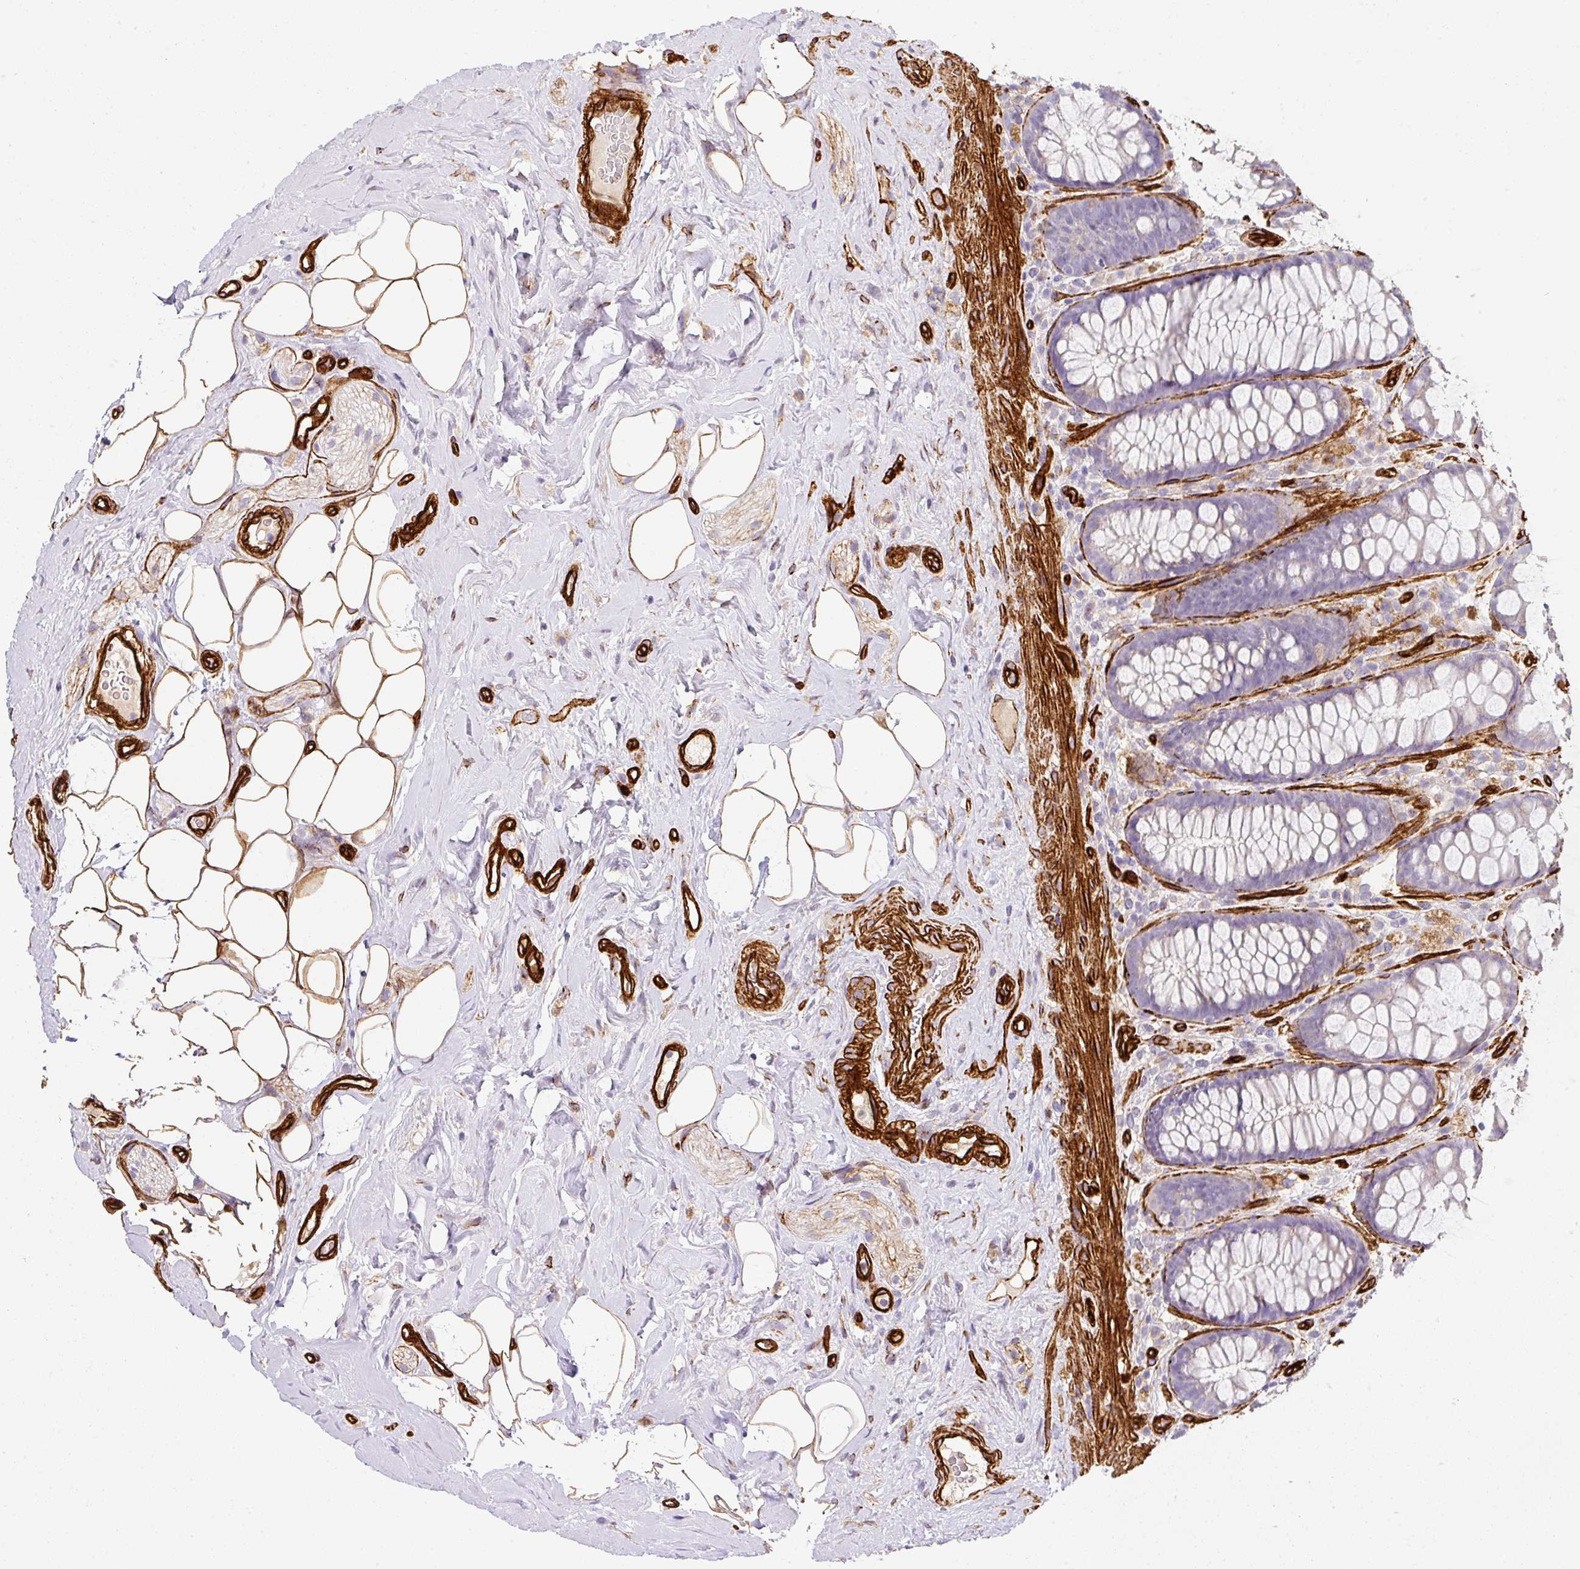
{"staining": {"intensity": "negative", "quantity": "none", "location": "none"}, "tissue": "rectum", "cell_type": "Glandular cells", "image_type": "normal", "snomed": [{"axis": "morphology", "description": "Normal tissue, NOS"}, {"axis": "topography", "description": "Rectum"}], "caption": "Immunohistochemistry (IHC) micrograph of unremarkable human rectum stained for a protein (brown), which exhibits no staining in glandular cells.", "gene": "SLC25A17", "patient": {"sex": "female", "age": 67}}